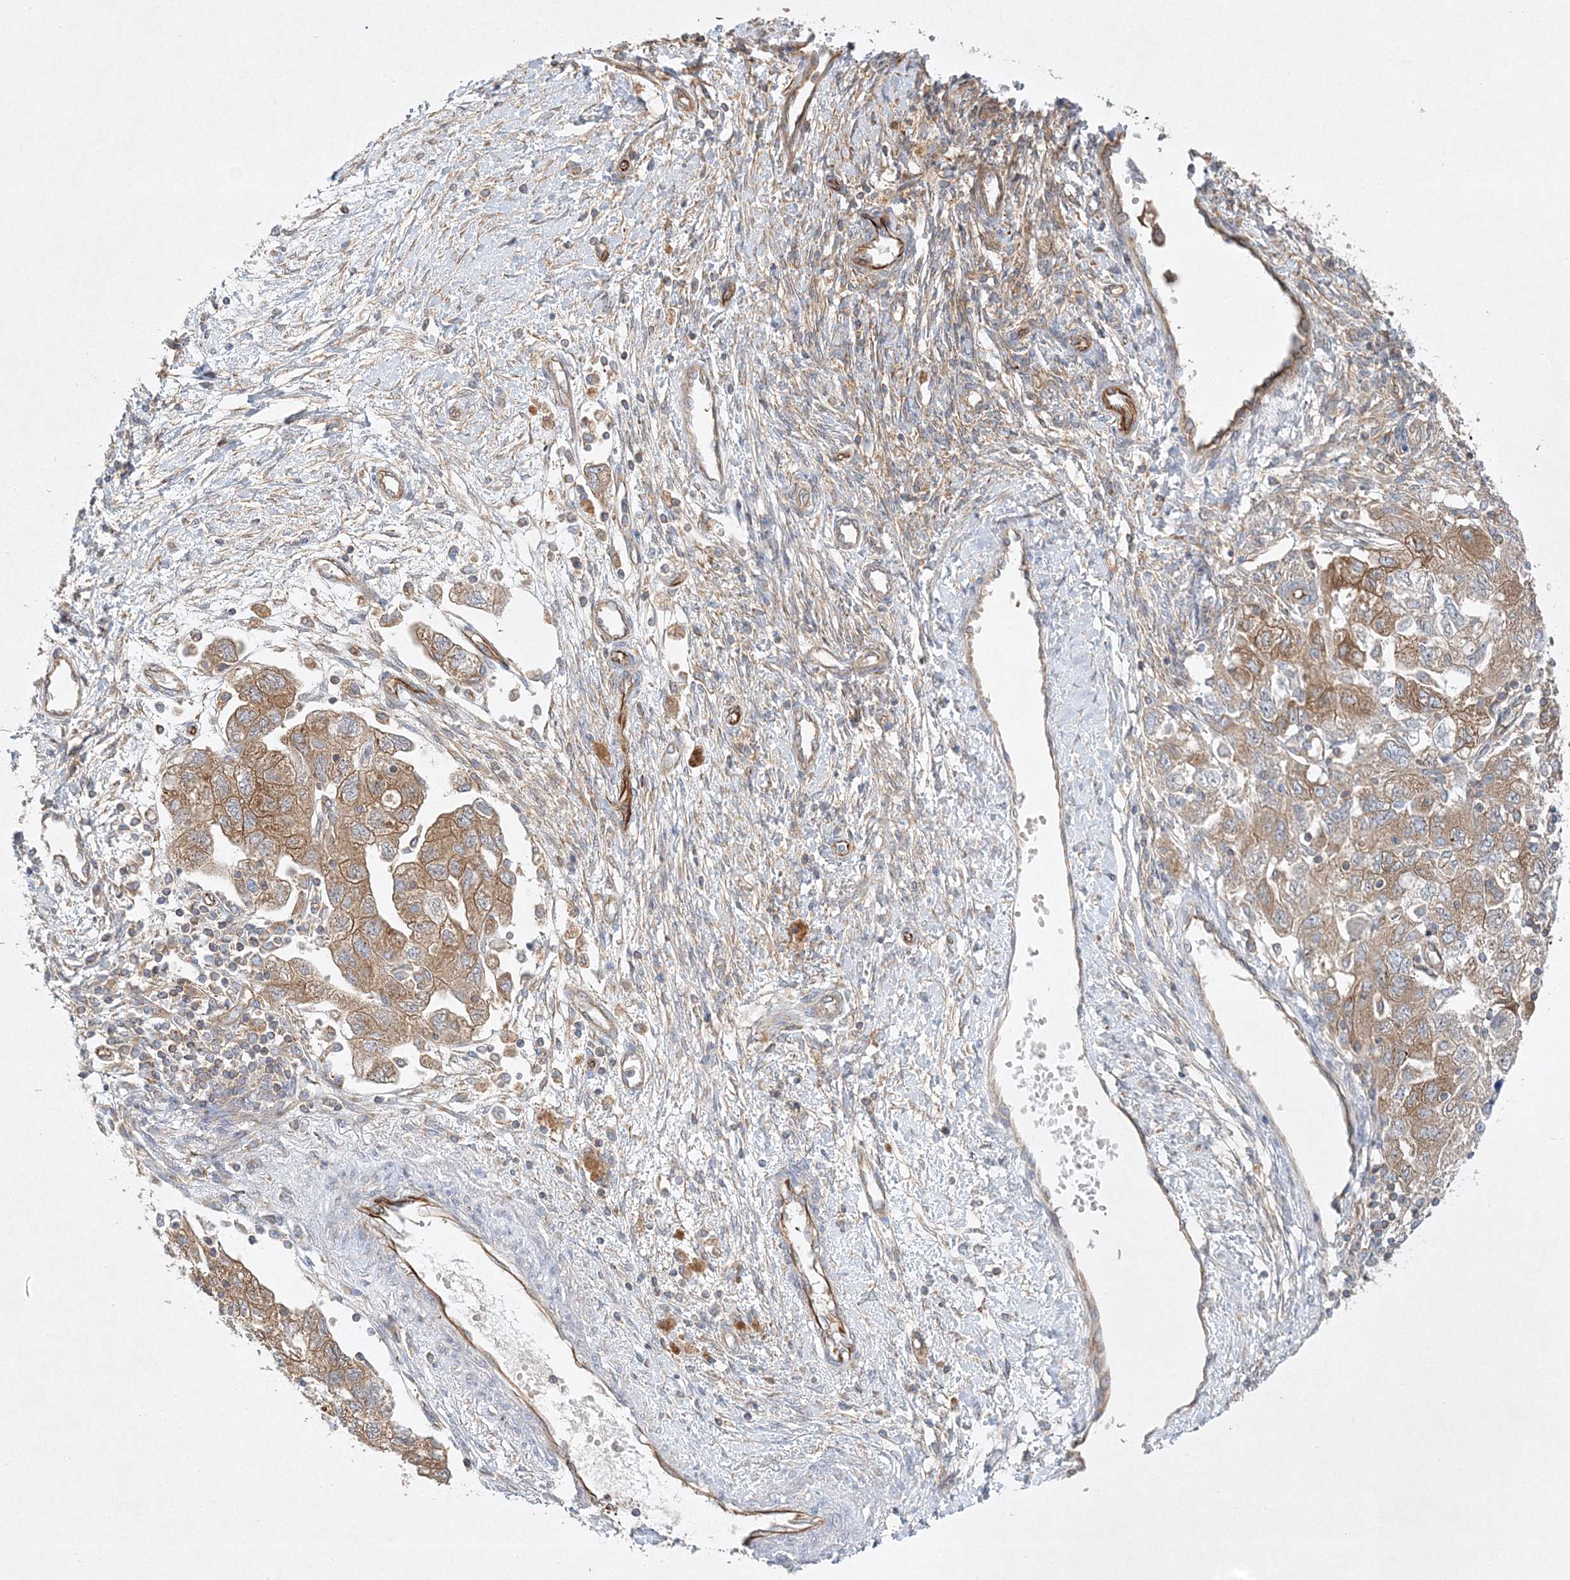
{"staining": {"intensity": "moderate", "quantity": ">75%", "location": "cytoplasmic/membranous"}, "tissue": "ovarian cancer", "cell_type": "Tumor cells", "image_type": "cancer", "snomed": [{"axis": "morphology", "description": "Carcinoma, NOS"}, {"axis": "morphology", "description": "Cystadenocarcinoma, serous, NOS"}, {"axis": "topography", "description": "Ovary"}], "caption": "The immunohistochemical stain shows moderate cytoplasmic/membranous positivity in tumor cells of ovarian cancer (carcinoma) tissue.", "gene": "WDR37", "patient": {"sex": "female", "age": 69}}